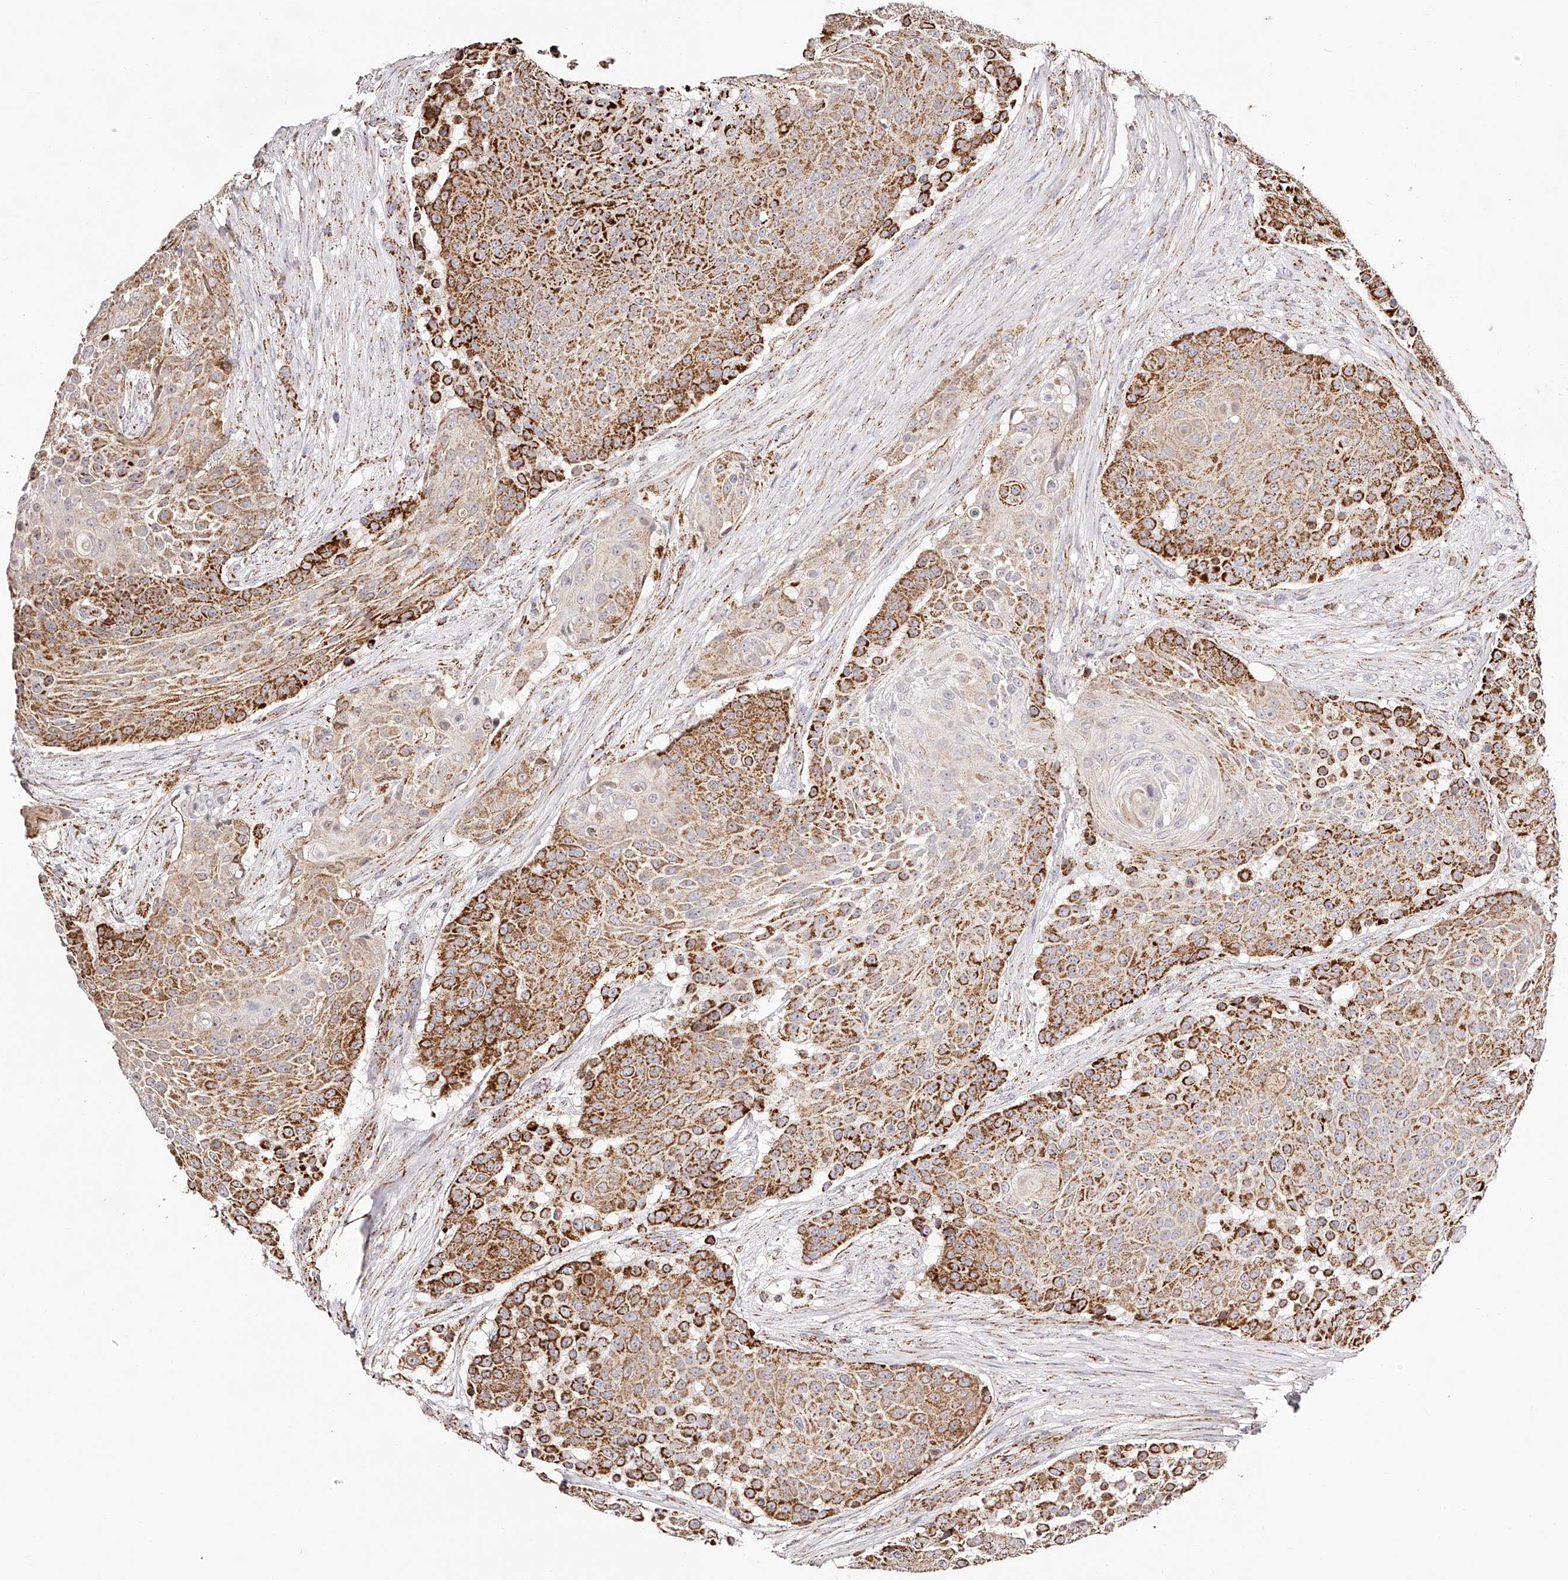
{"staining": {"intensity": "strong", "quantity": ">75%", "location": "cytoplasmic/membranous"}, "tissue": "urothelial cancer", "cell_type": "Tumor cells", "image_type": "cancer", "snomed": [{"axis": "morphology", "description": "Urothelial carcinoma, High grade"}, {"axis": "topography", "description": "Urinary bladder"}], "caption": "Strong cytoplasmic/membranous protein staining is appreciated in approximately >75% of tumor cells in urothelial carcinoma (high-grade).", "gene": "NDUFV3", "patient": {"sex": "female", "age": 63}}